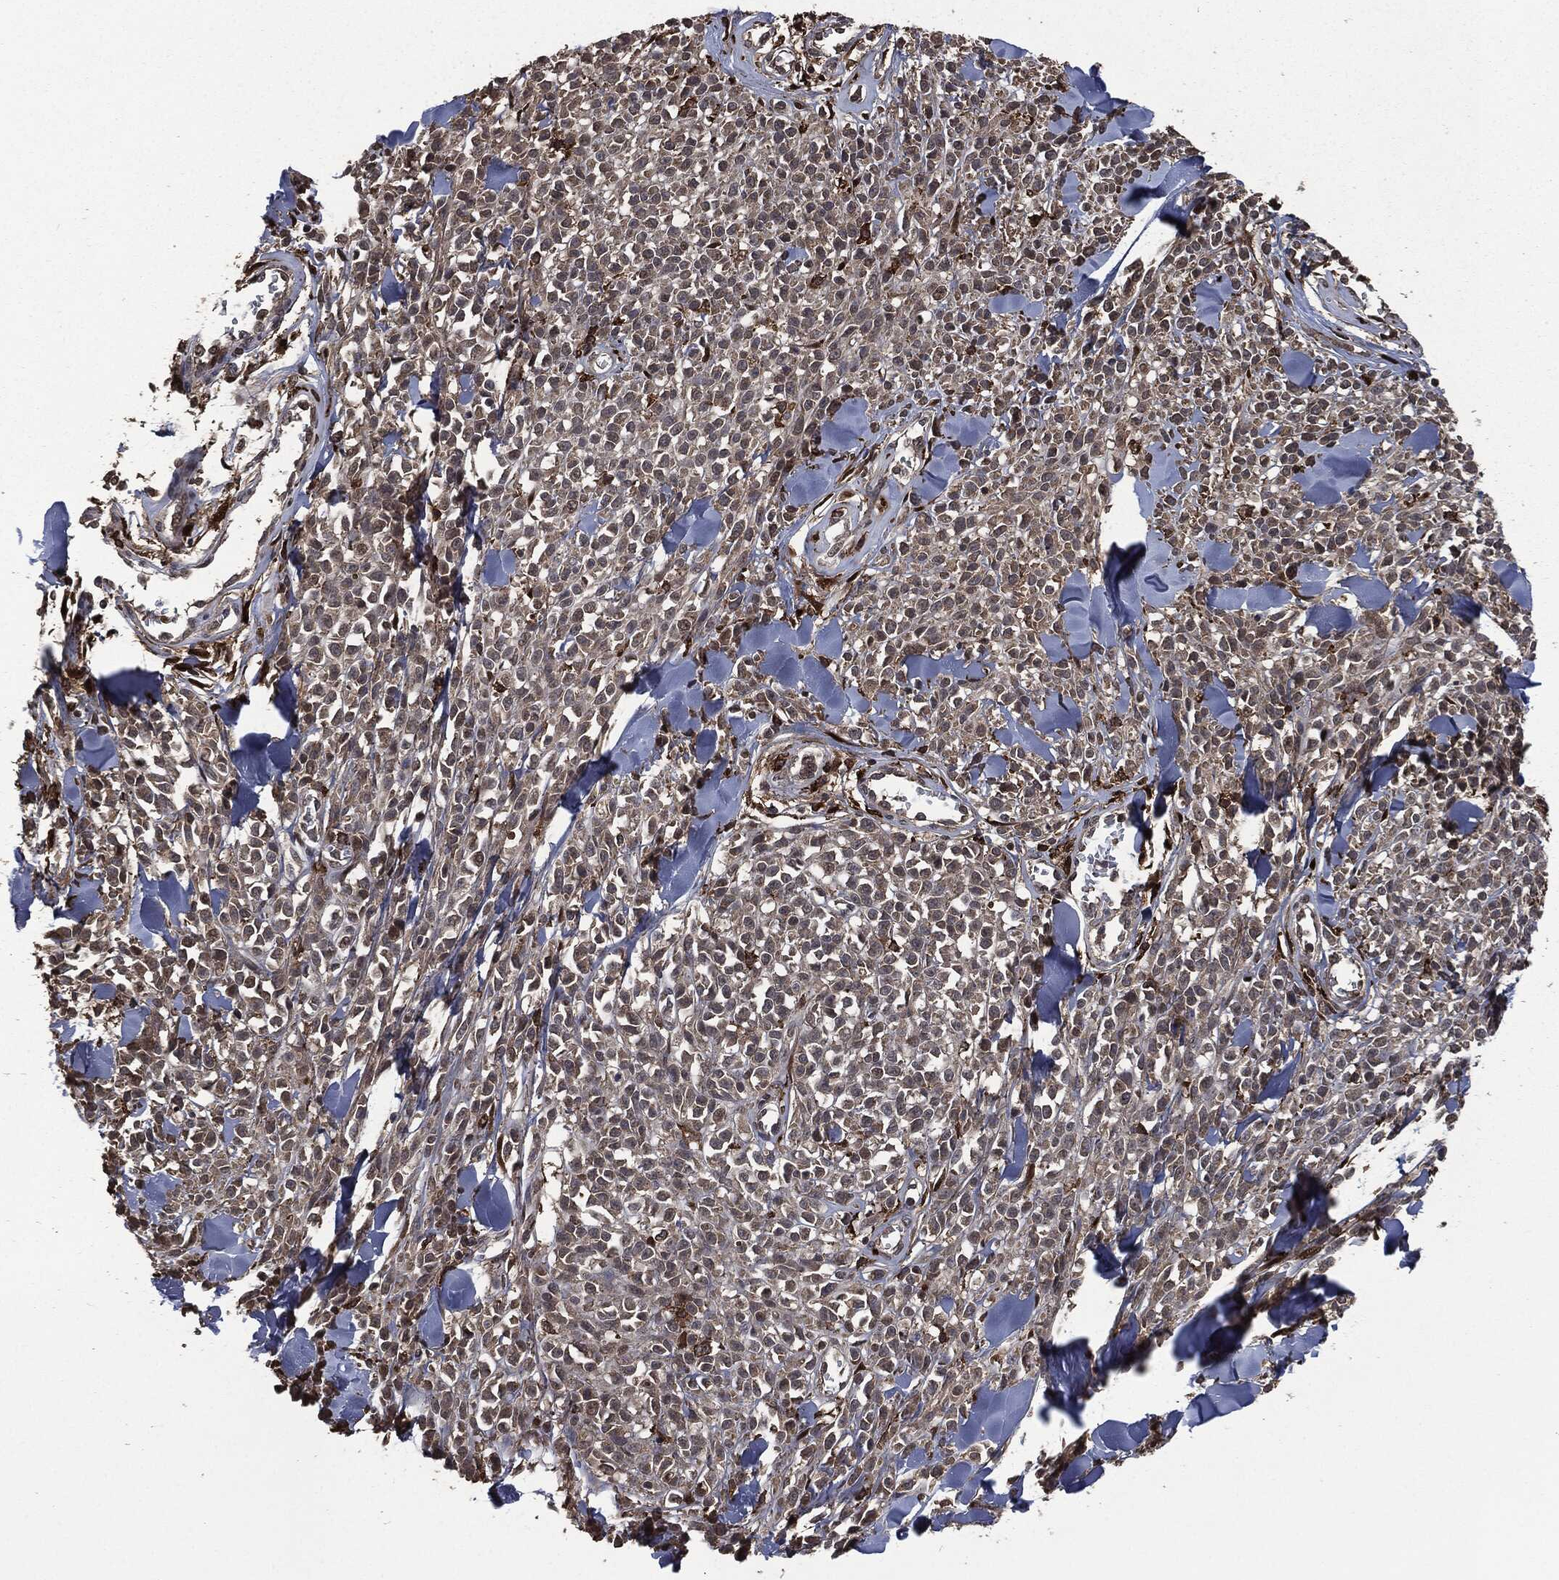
{"staining": {"intensity": "moderate", "quantity": "<25%", "location": "cytoplasmic/membranous"}, "tissue": "melanoma", "cell_type": "Tumor cells", "image_type": "cancer", "snomed": [{"axis": "morphology", "description": "Malignant melanoma, NOS"}, {"axis": "topography", "description": "Skin"}, {"axis": "topography", "description": "Skin of trunk"}], "caption": "Immunohistochemical staining of human malignant melanoma shows low levels of moderate cytoplasmic/membranous staining in approximately <25% of tumor cells.", "gene": "CRABP2", "patient": {"sex": "male", "age": 74}}